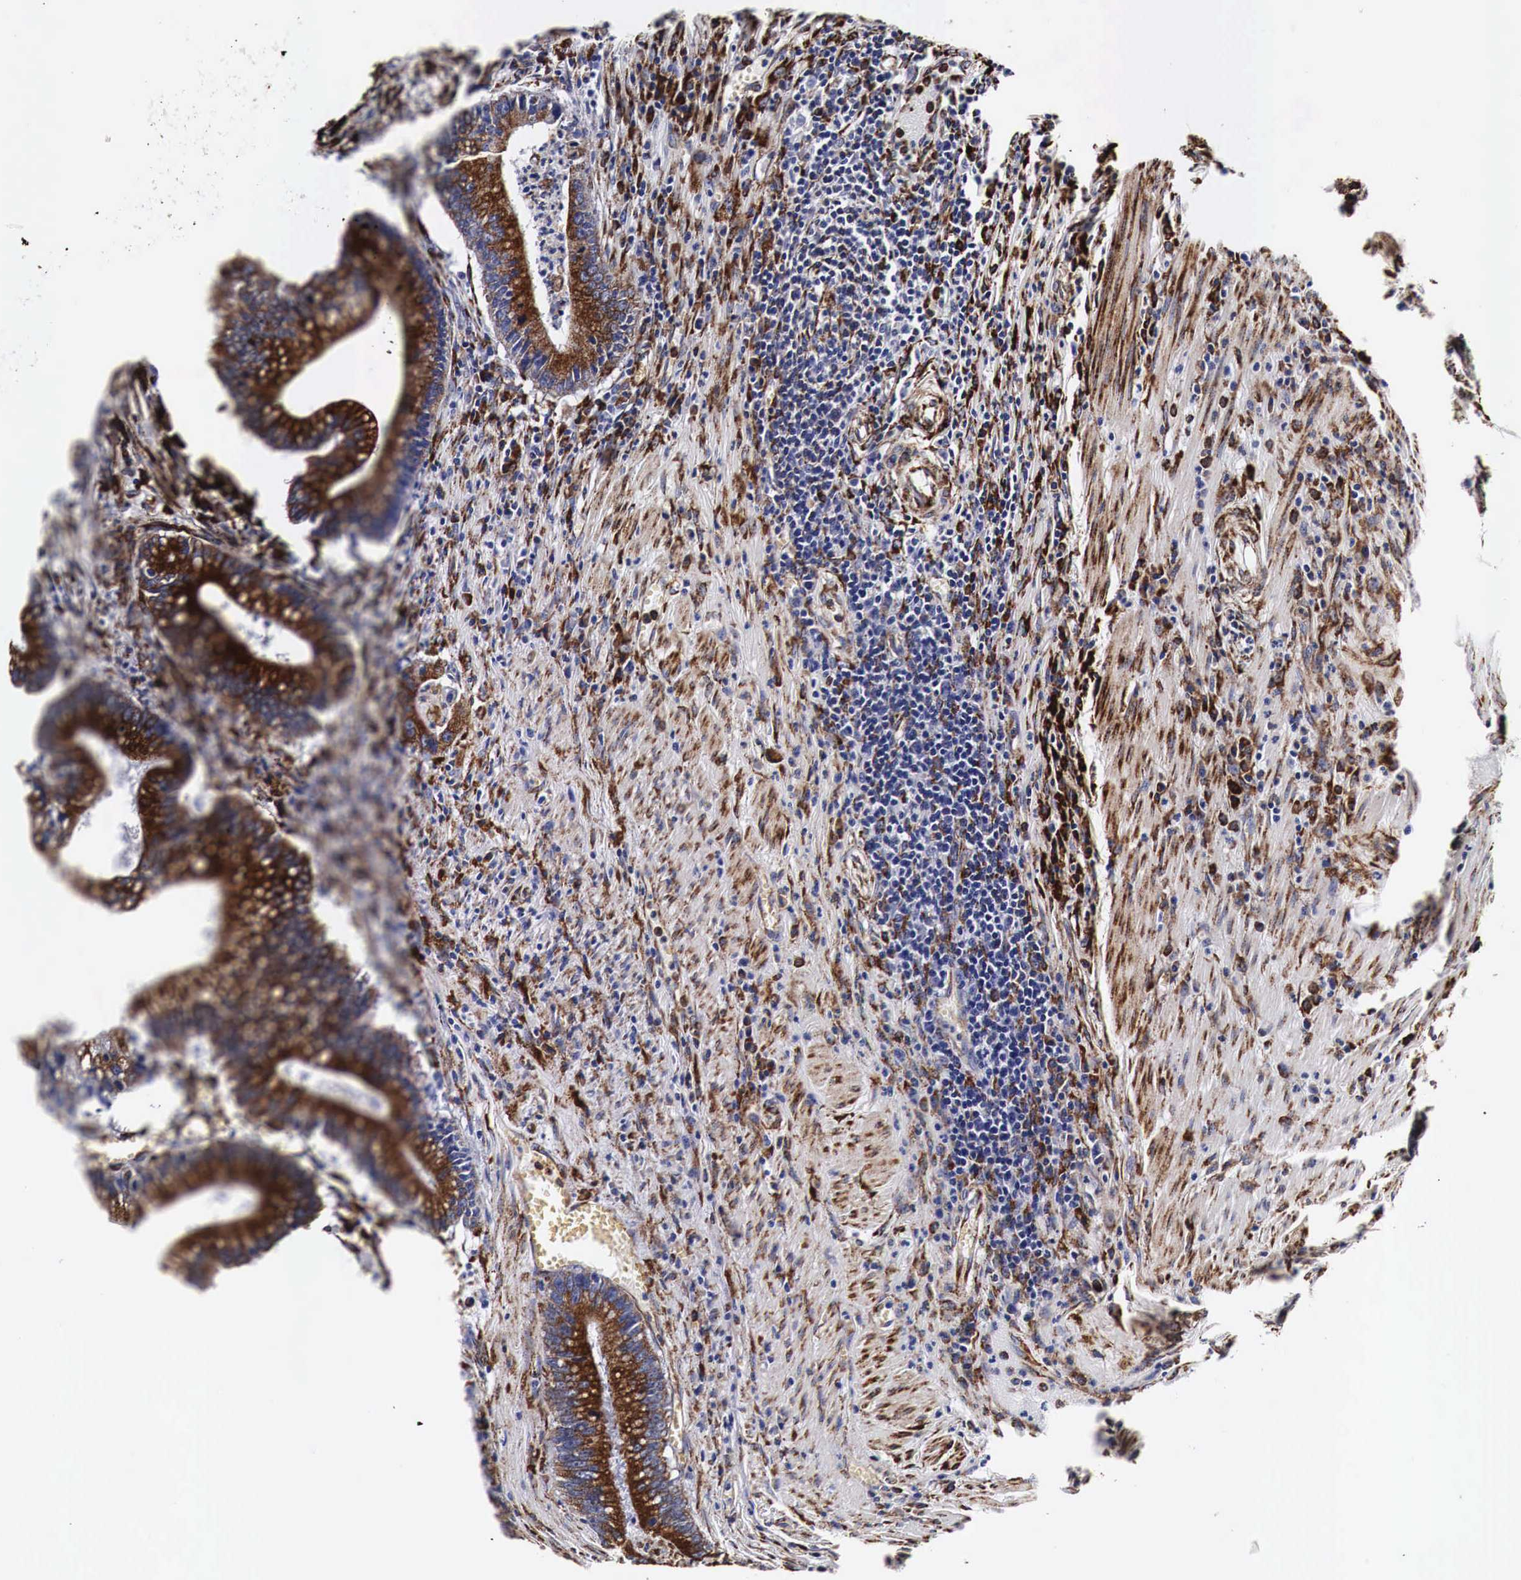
{"staining": {"intensity": "strong", "quantity": ">75%", "location": "cytoplasmic/membranous"}, "tissue": "colorectal cancer", "cell_type": "Tumor cells", "image_type": "cancer", "snomed": [{"axis": "morphology", "description": "Adenocarcinoma, NOS"}, {"axis": "topography", "description": "Rectum"}], "caption": "Protein expression analysis of human colorectal cancer (adenocarcinoma) reveals strong cytoplasmic/membranous staining in about >75% of tumor cells.", "gene": "CKAP4", "patient": {"sex": "female", "age": 81}}